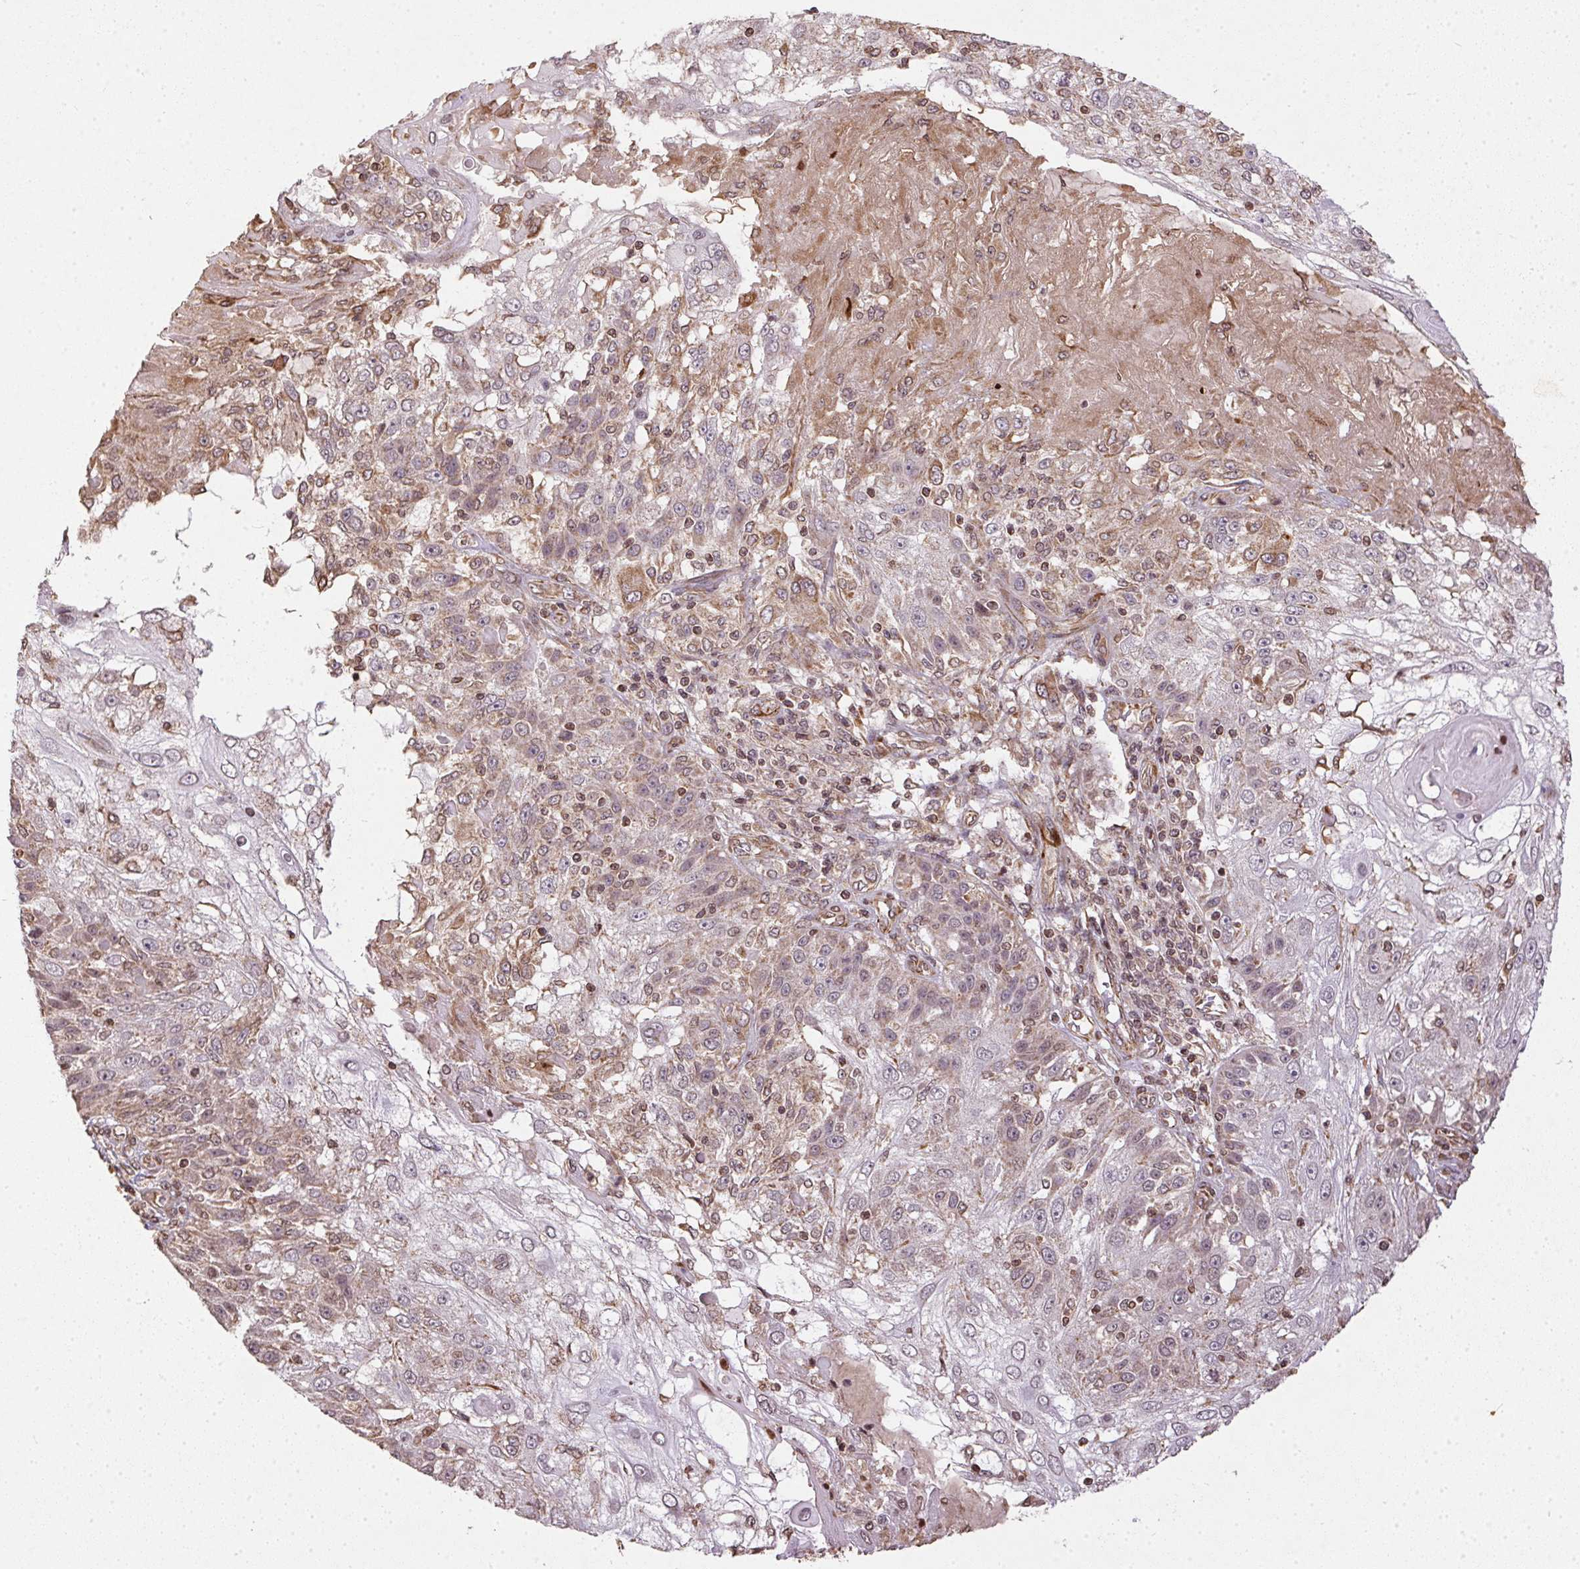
{"staining": {"intensity": "moderate", "quantity": "<25%", "location": "cytoplasmic/membranous"}, "tissue": "skin cancer", "cell_type": "Tumor cells", "image_type": "cancer", "snomed": [{"axis": "morphology", "description": "Normal tissue, NOS"}, {"axis": "morphology", "description": "Squamous cell carcinoma, NOS"}, {"axis": "topography", "description": "Skin"}], "caption": "A photomicrograph of skin cancer (squamous cell carcinoma) stained for a protein reveals moderate cytoplasmic/membranous brown staining in tumor cells.", "gene": "SPRED2", "patient": {"sex": "female", "age": 83}}